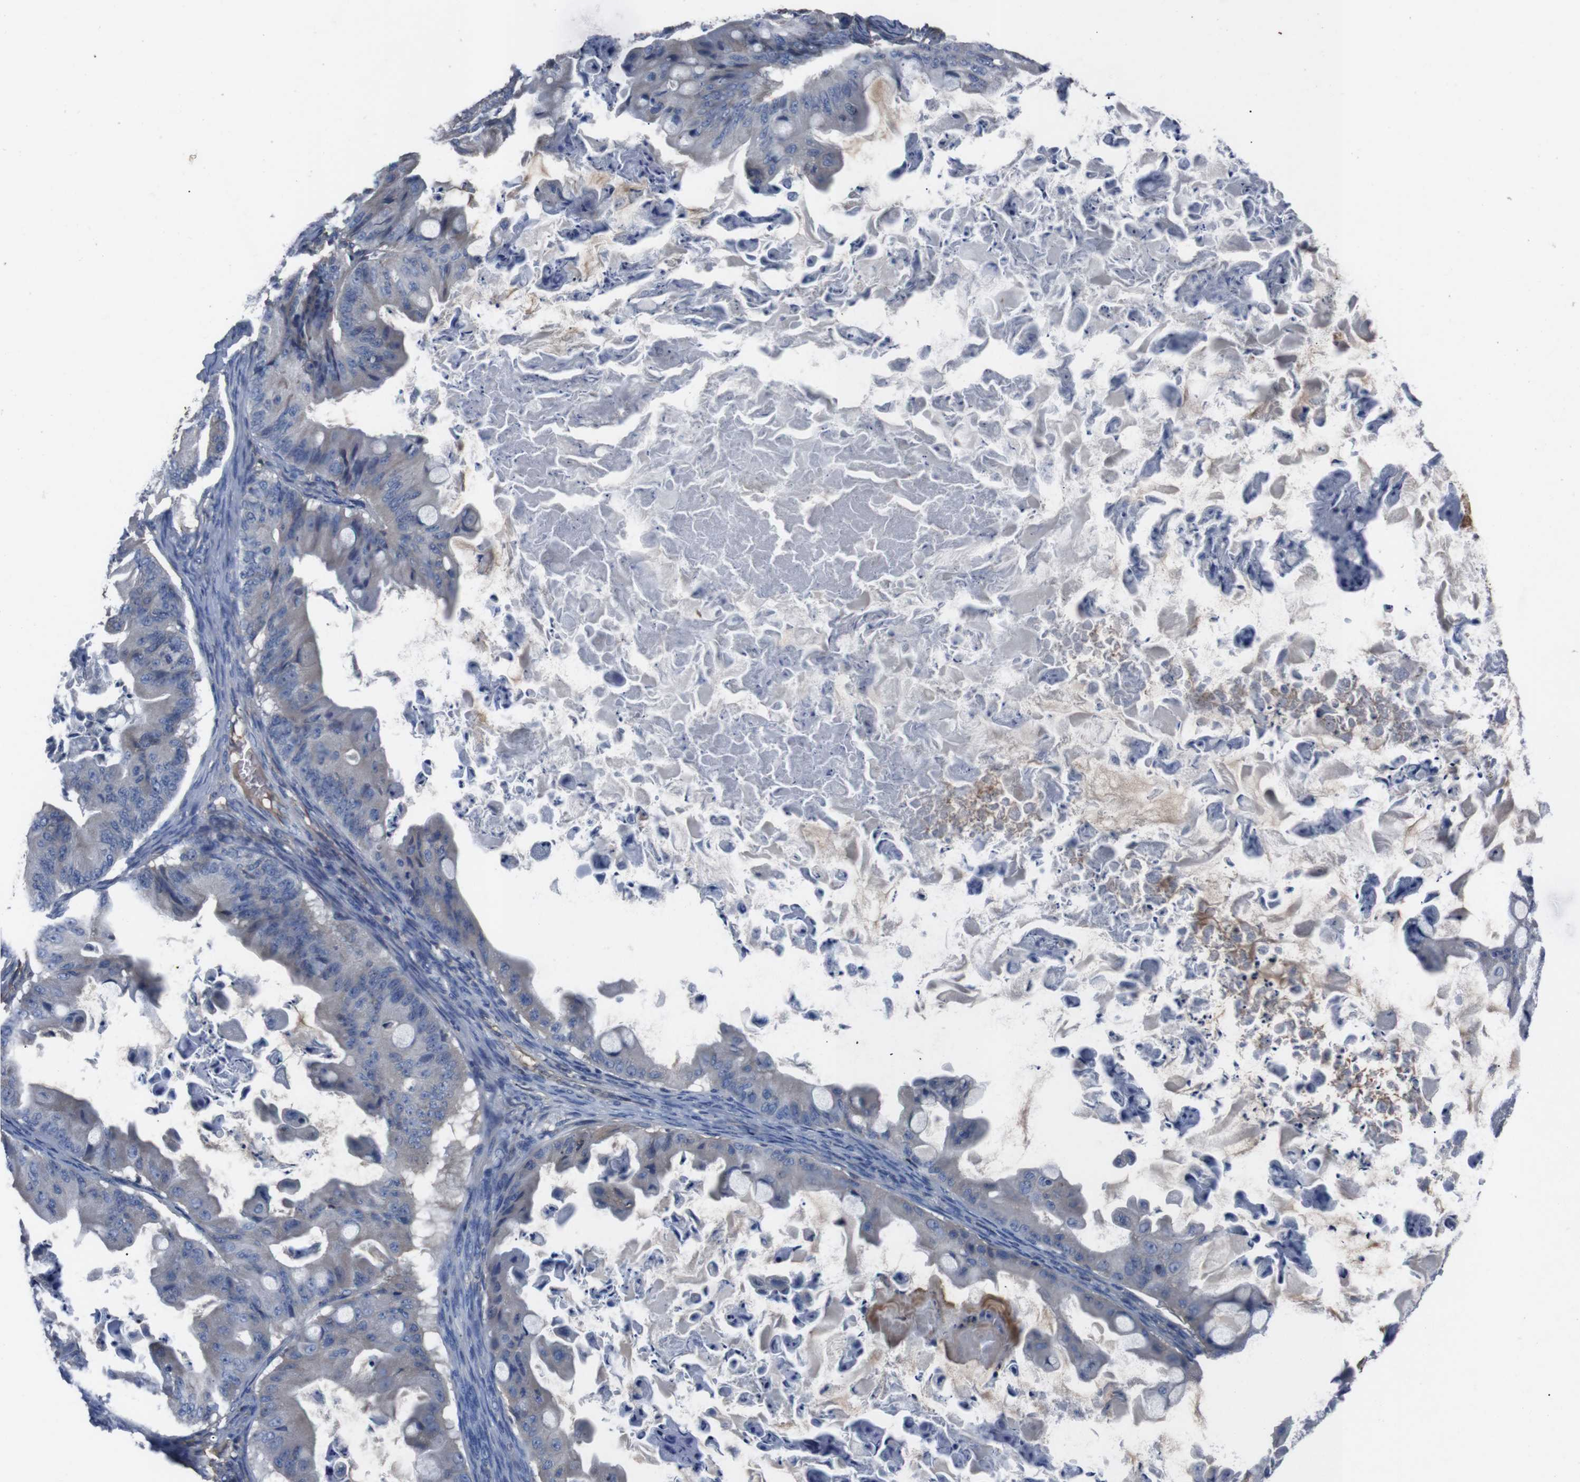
{"staining": {"intensity": "negative", "quantity": "none", "location": "none"}, "tissue": "ovarian cancer", "cell_type": "Tumor cells", "image_type": "cancer", "snomed": [{"axis": "morphology", "description": "Cystadenocarcinoma, mucinous, NOS"}, {"axis": "topography", "description": "Ovary"}], "caption": "Immunohistochemistry photomicrograph of human mucinous cystadenocarcinoma (ovarian) stained for a protein (brown), which exhibits no expression in tumor cells.", "gene": "LEP", "patient": {"sex": "female", "age": 37}}